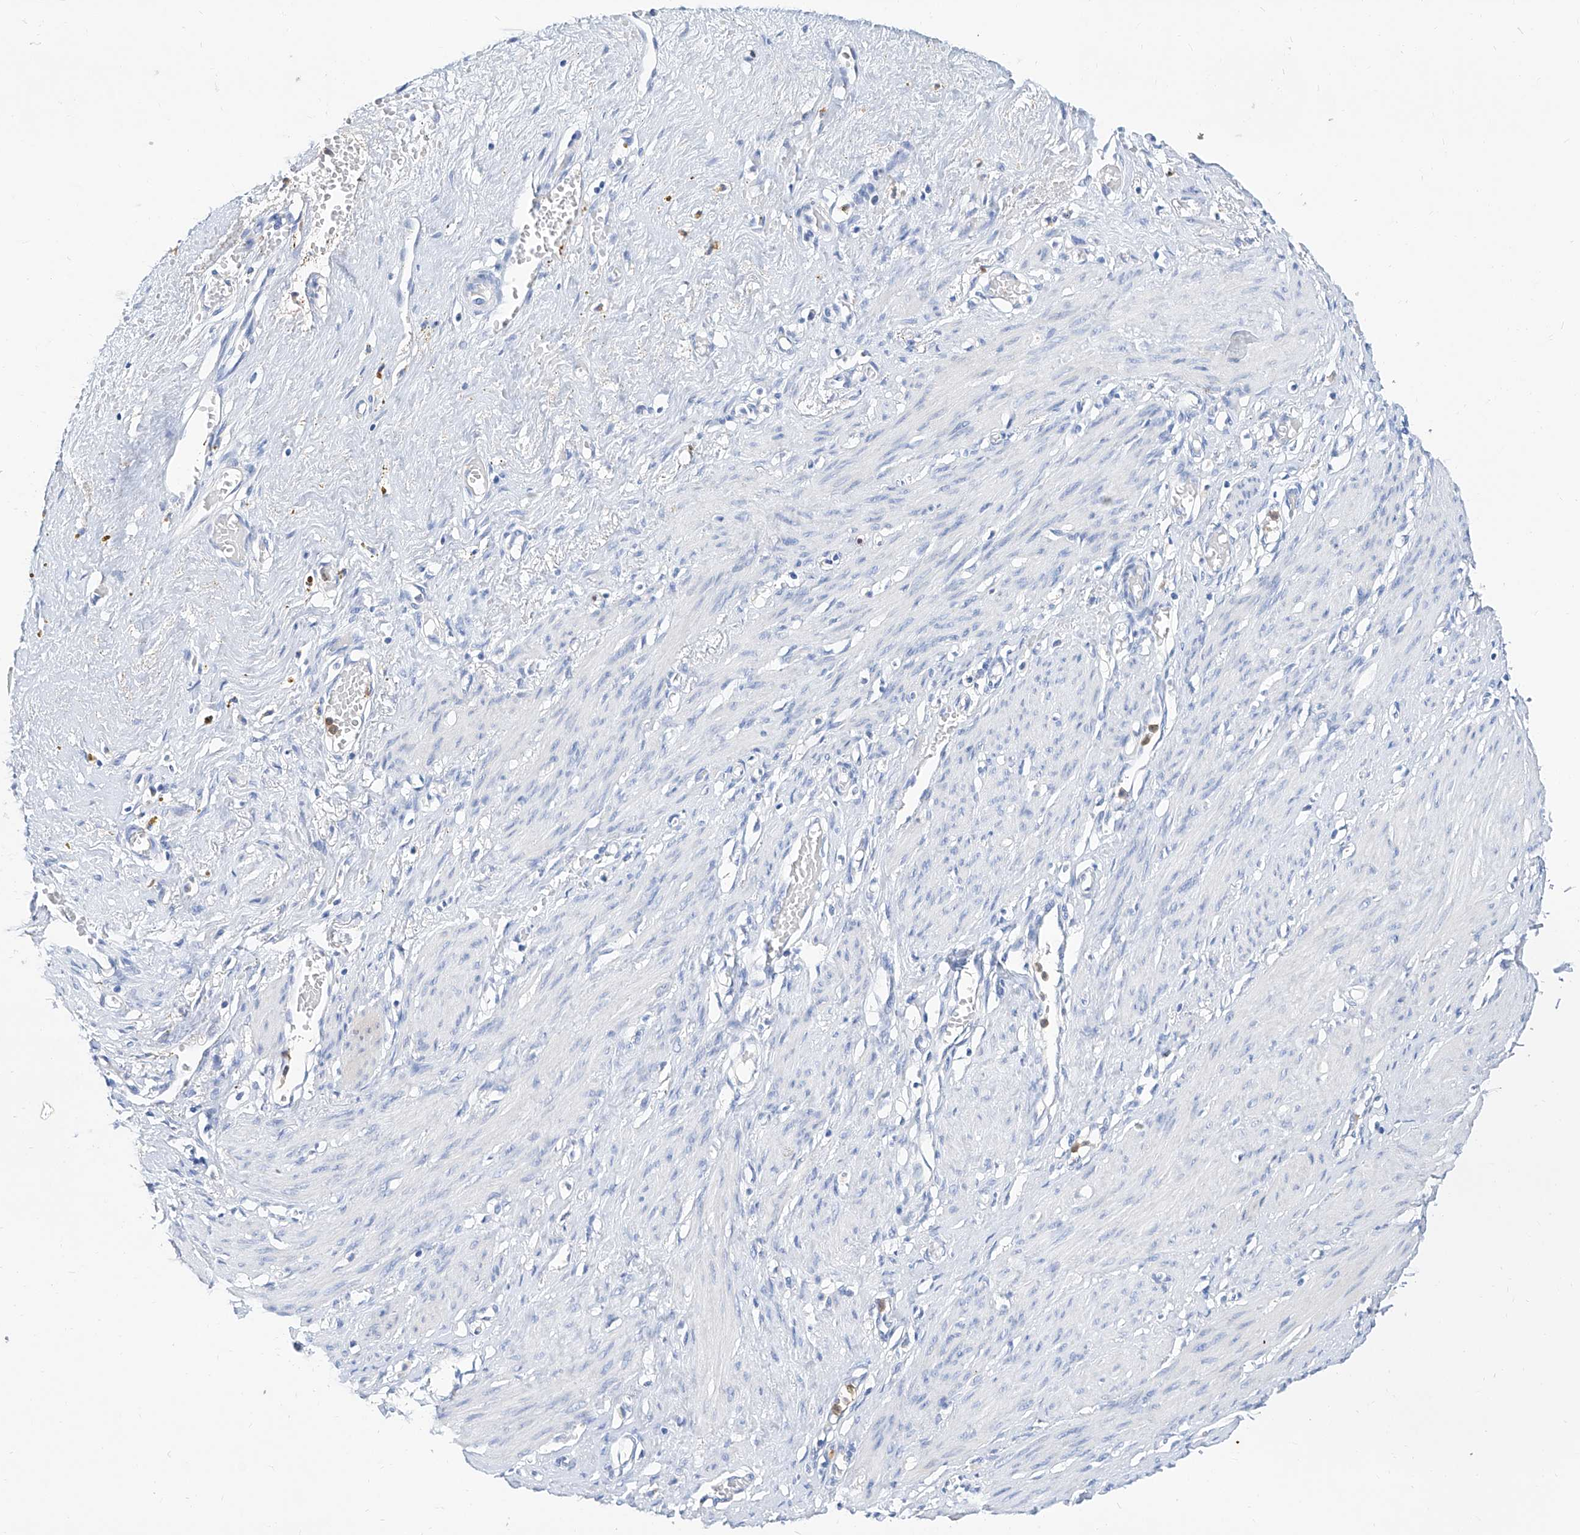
{"staining": {"intensity": "negative", "quantity": "none", "location": "none"}, "tissue": "smooth muscle", "cell_type": "Smooth muscle cells", "image_type": "normal", "snomed": [{"axis": "morphology", "description": "Normal tissue, NOS"}, {"axis": "topography", "description": "Endometrium"}], "caption": "DAB (3,3'-diaminobenzidine) immunohistochemical staining of unremarkable human smooth muscle demonstrates no significant positivity in smooth muscle cells. (Brightfield microscopy of DAB (3,3'-diaminobenzidine) immunohistochemistry at high magnification).", "gene": "SLC25A29", "patient": {"sex": "female", "age": 33}}